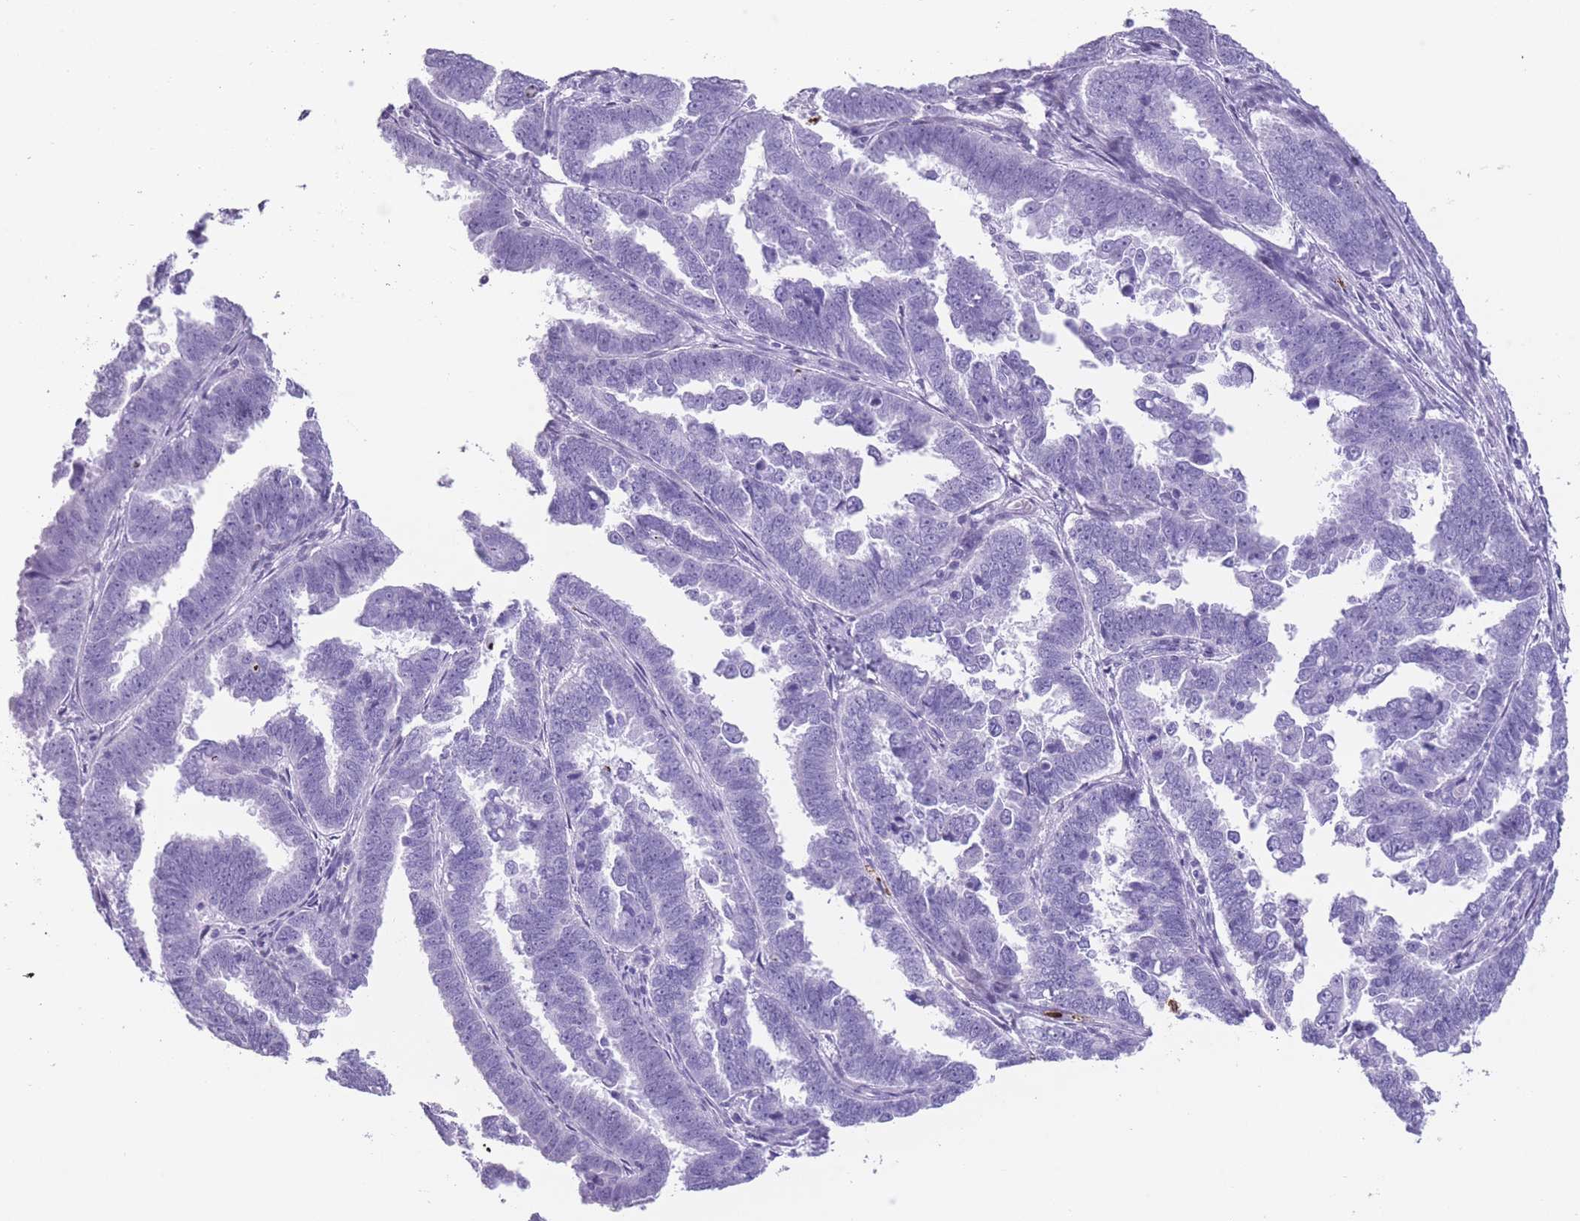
{"staining": {"intensity": "negative", "quantity": "none", "location": "none"}, "tissue": "endometrial cancer", "cell_type": "Tumor cells", "image_type": "cancer", "snomed": [{"axis": "morphology", "description": "Adenocarcinoma, NOS"}, {"axis": "topography", "description": "Endometrium"}], "caption": "This is an immunohistochemistry (IHC) photomicrograph of human endometrial cancer. There is no positivity in tumor cells.", "gene": "OR4F21", "patient": {"sex": "female", "age": 75}}